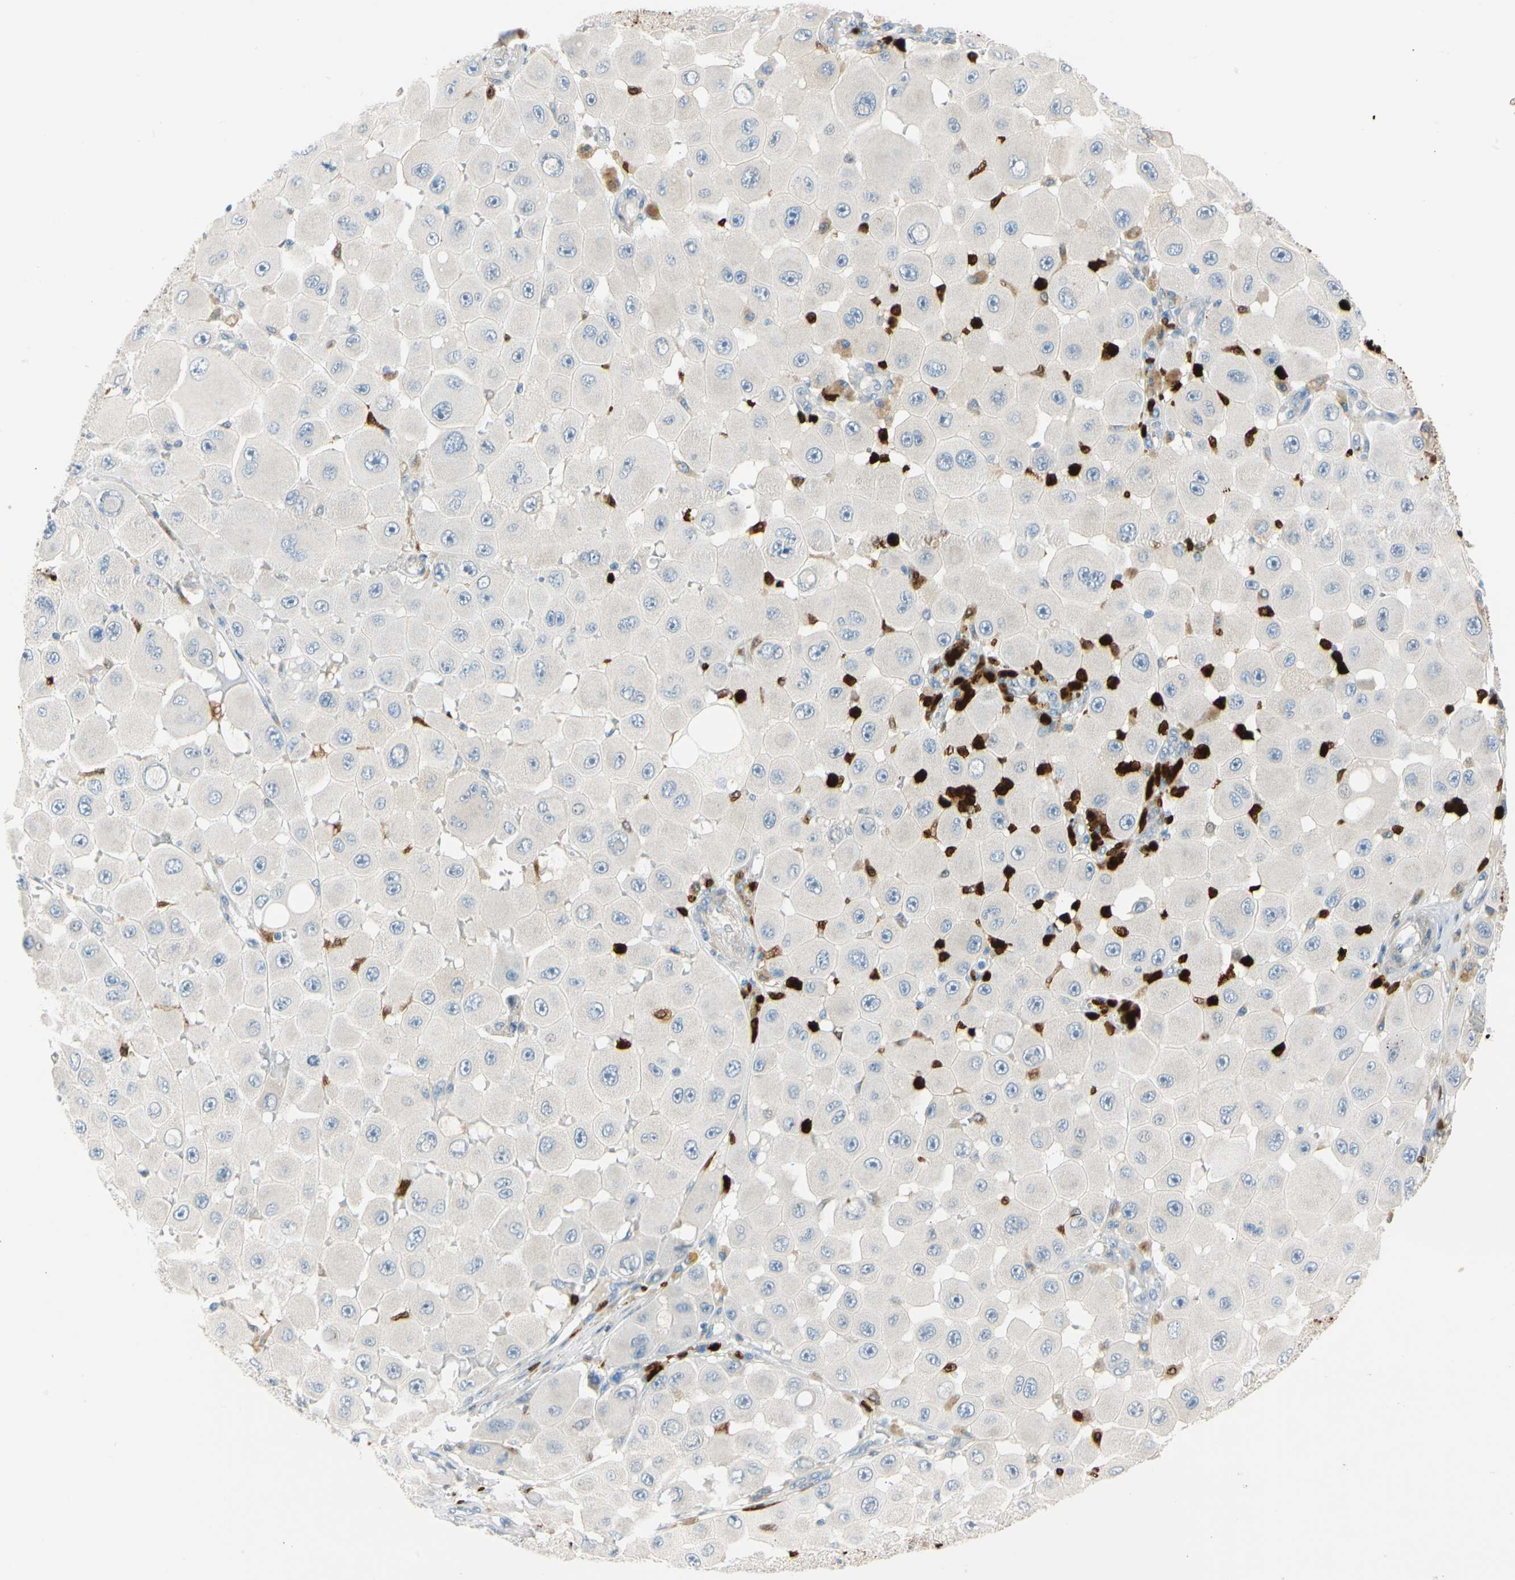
{"staining": {"intensity": "negative", "quantity": "none", "location": "none"}, "tissue": "melanoma", "cell_type": "Tumor cells", "image_type": "cancer", "snomed": [{"axis": "morphology", "description": "Malignant melanoma, NOS"}, {"axis": "topography", "description": "Skin"}], "caption": "The micrograph shows no staining of tumor cells in melanoma. (DAB immunohistochemistry (IHC) with hematoxylin counter stain).", "gene": "TRAF5", "patient": {"sex": "female", "age": 81}}